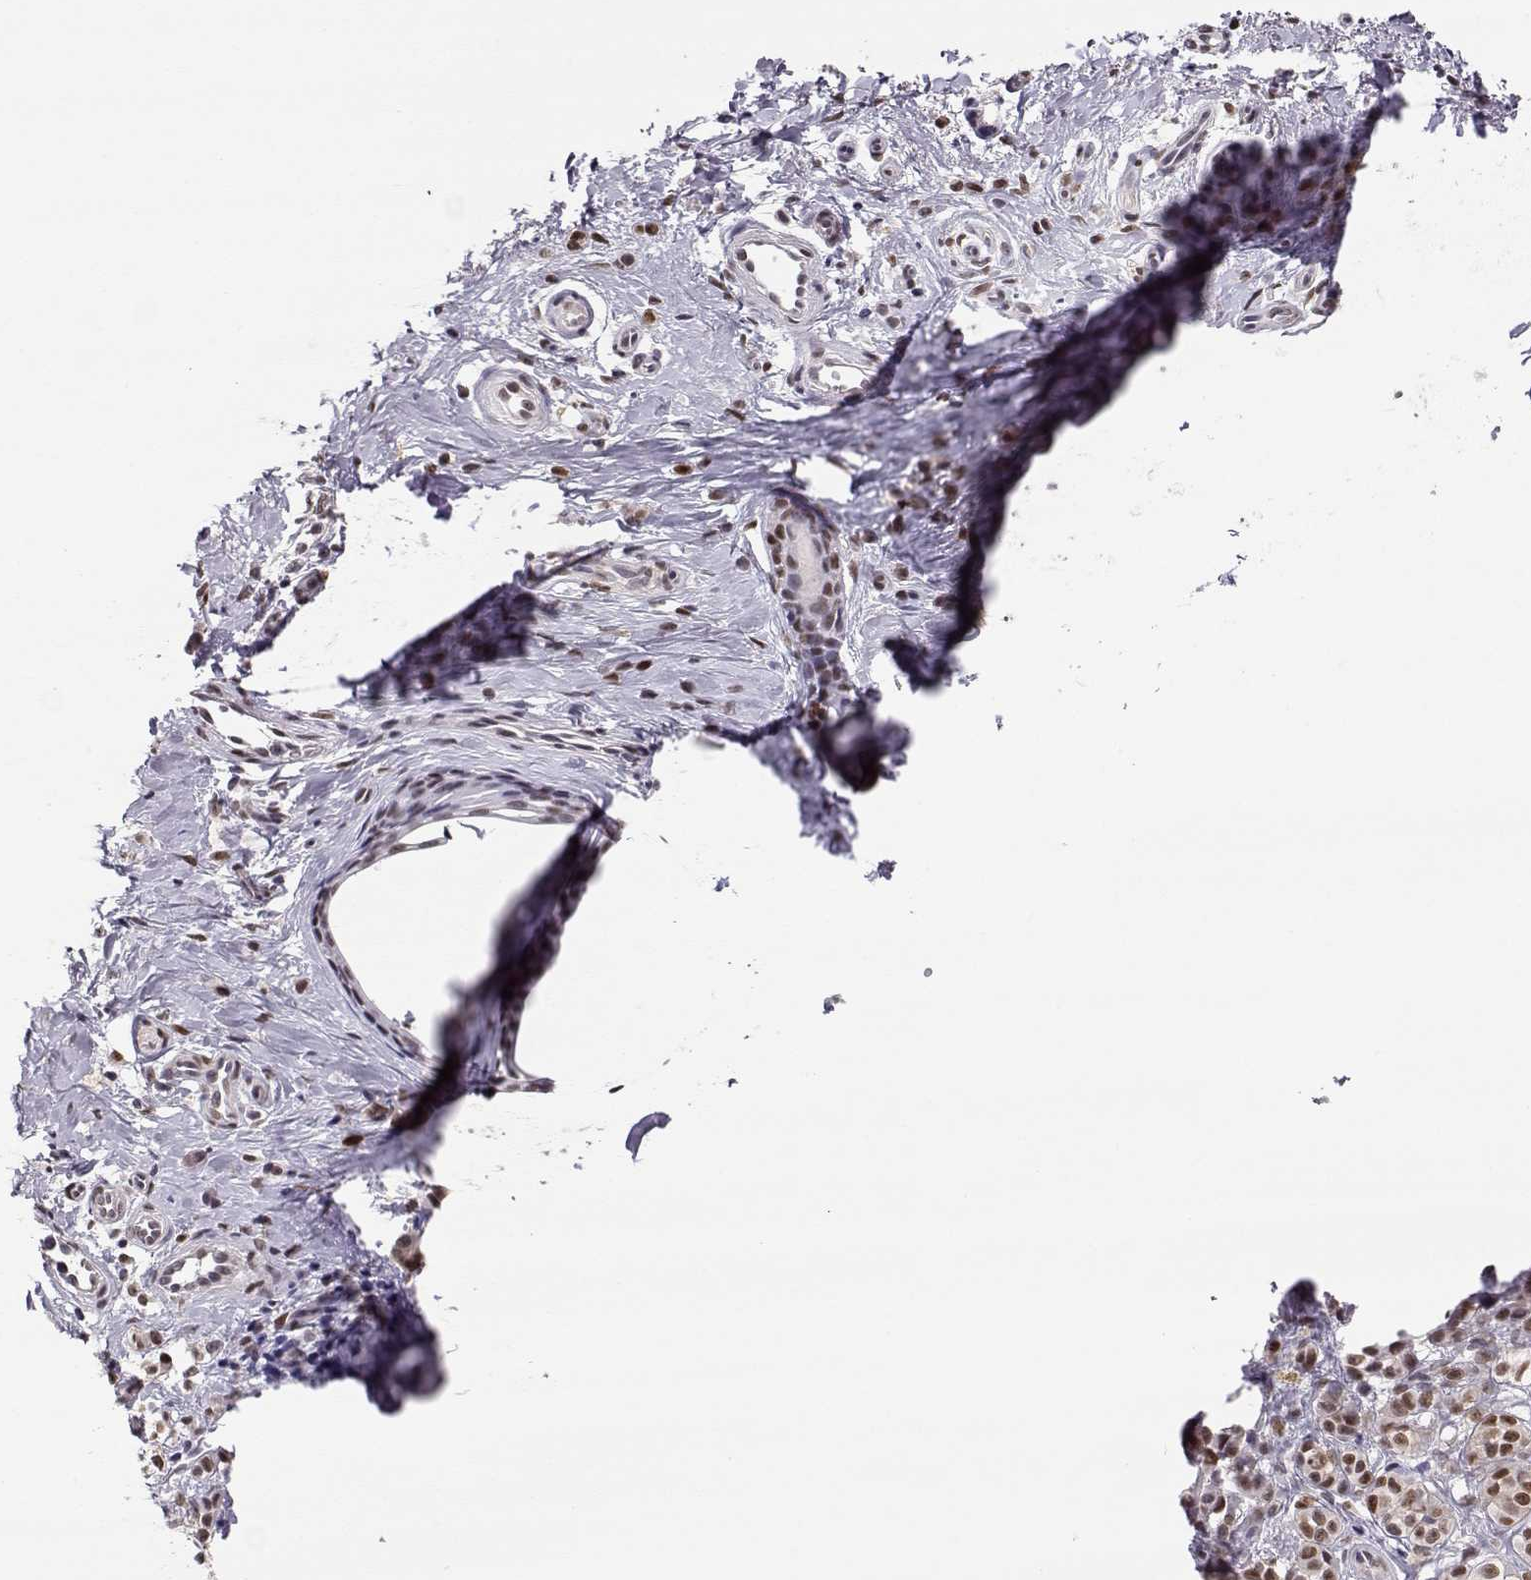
{"staining": {"intensity": "moderate", "quantity": "25%-75%", "location": "nuclear"}, "tissue": "melanoma", "cell_type": "Tumor cells", "image_type": "cancer", "snomed": [{"axis": "morphology", "description": "Malignant melanoma, NOS"}, {"axis": "topography", "description": "Skin"}], "caption": "Melanoma stained with immunohistochemistry demonstrates moderate nuclear staining in approximately 25%-75% of tumor cells.", "gene": "POLI", "patient": {"sex": "female", "age": 76}}